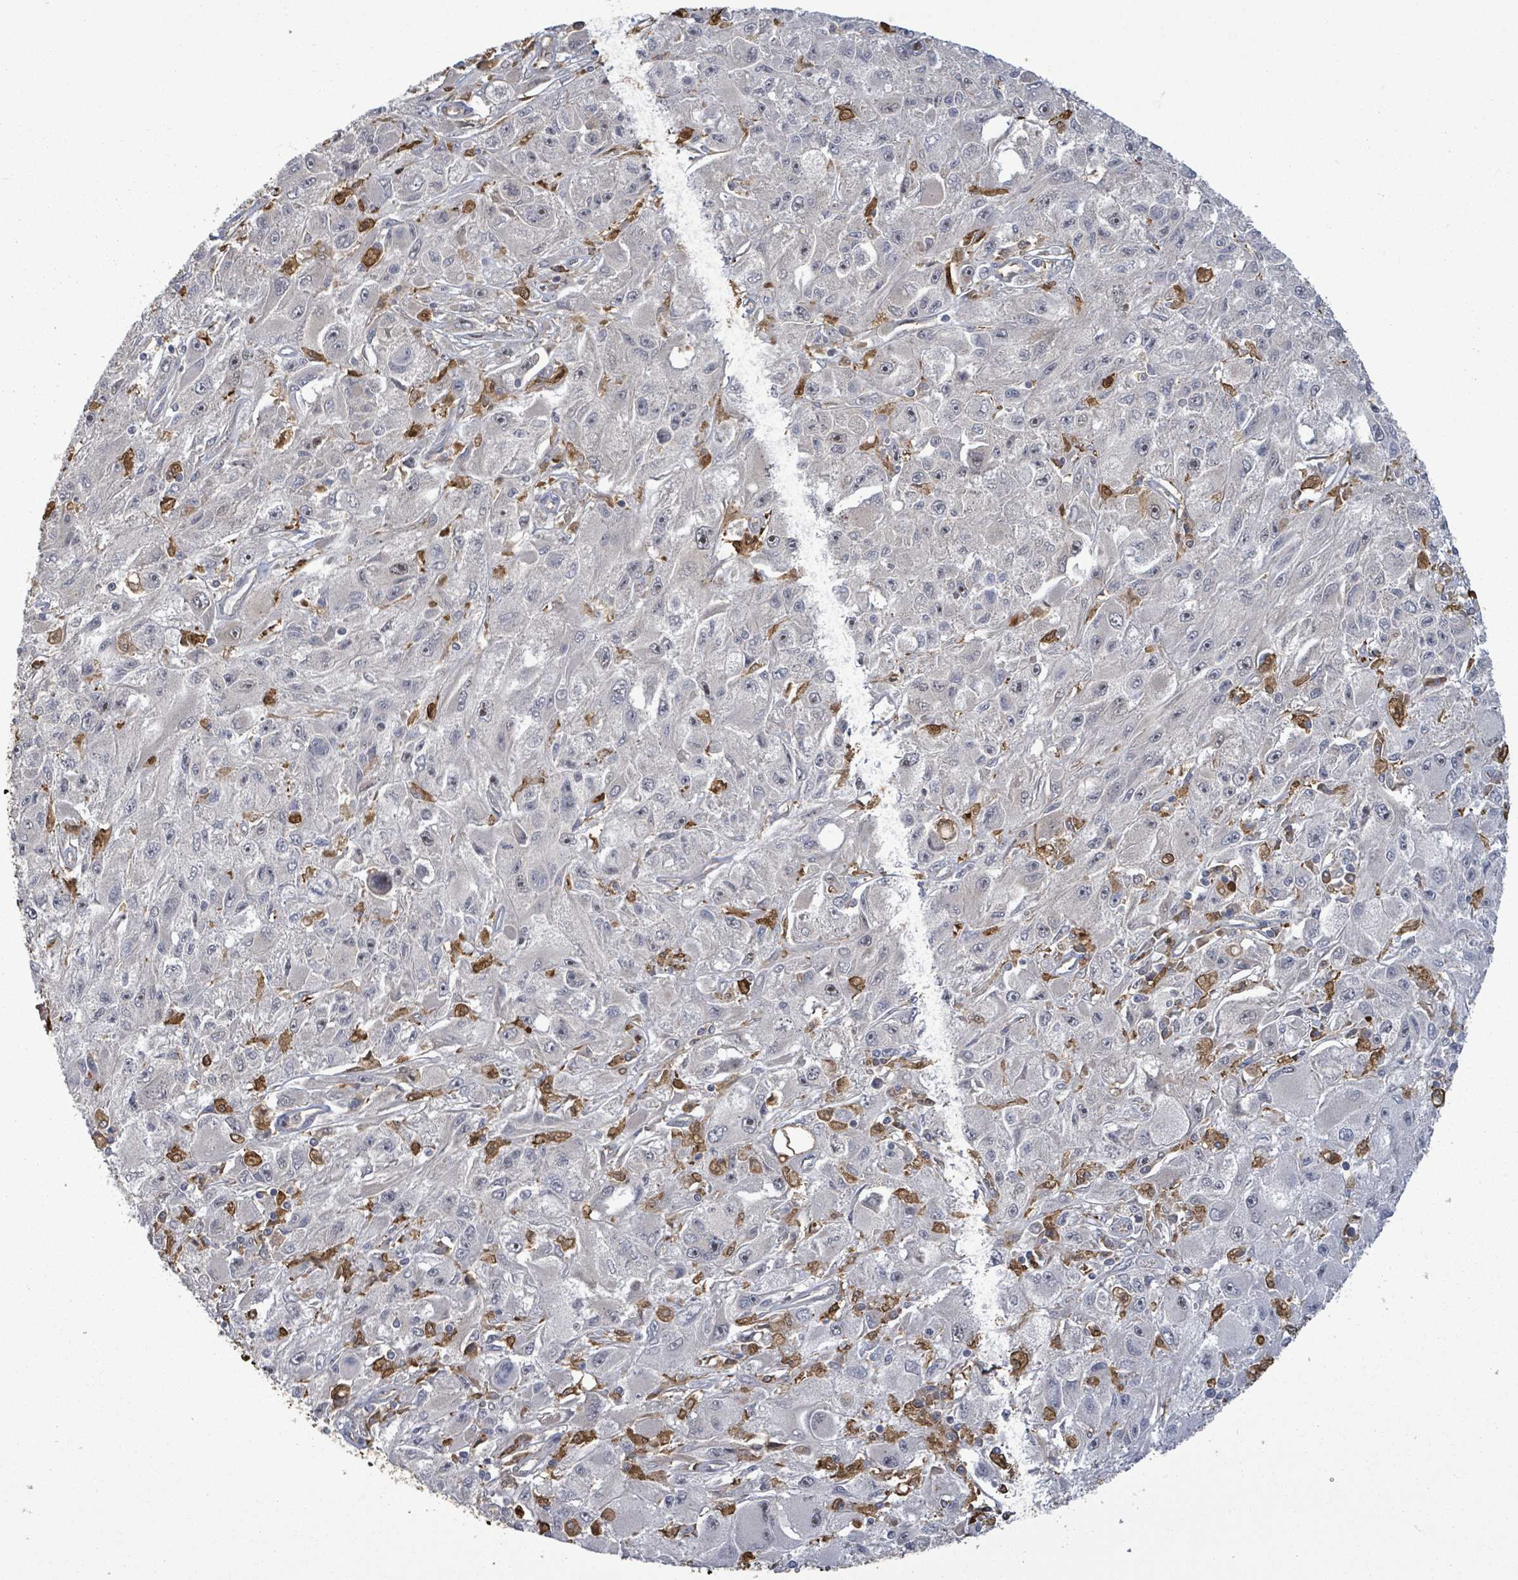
{"staining": {"intensity": "negative", "quantity": "none", "location": "none"}, "tissue": "melanoma", "cell_type": "Tumor cells", "image_type": "cancer", "snomed": [{"axis": "morphology", "description": "Malignant melanoma, Metastatic site"}, {"axis": "topography", "description": "Skin"}], "caption": "Photomicrograph shows no protein expression in tumor cells of malignant melanoma (metastatic site) tissue.", "gene": "MAP3K6", "patient": {"sex": "male", "age": 53}}